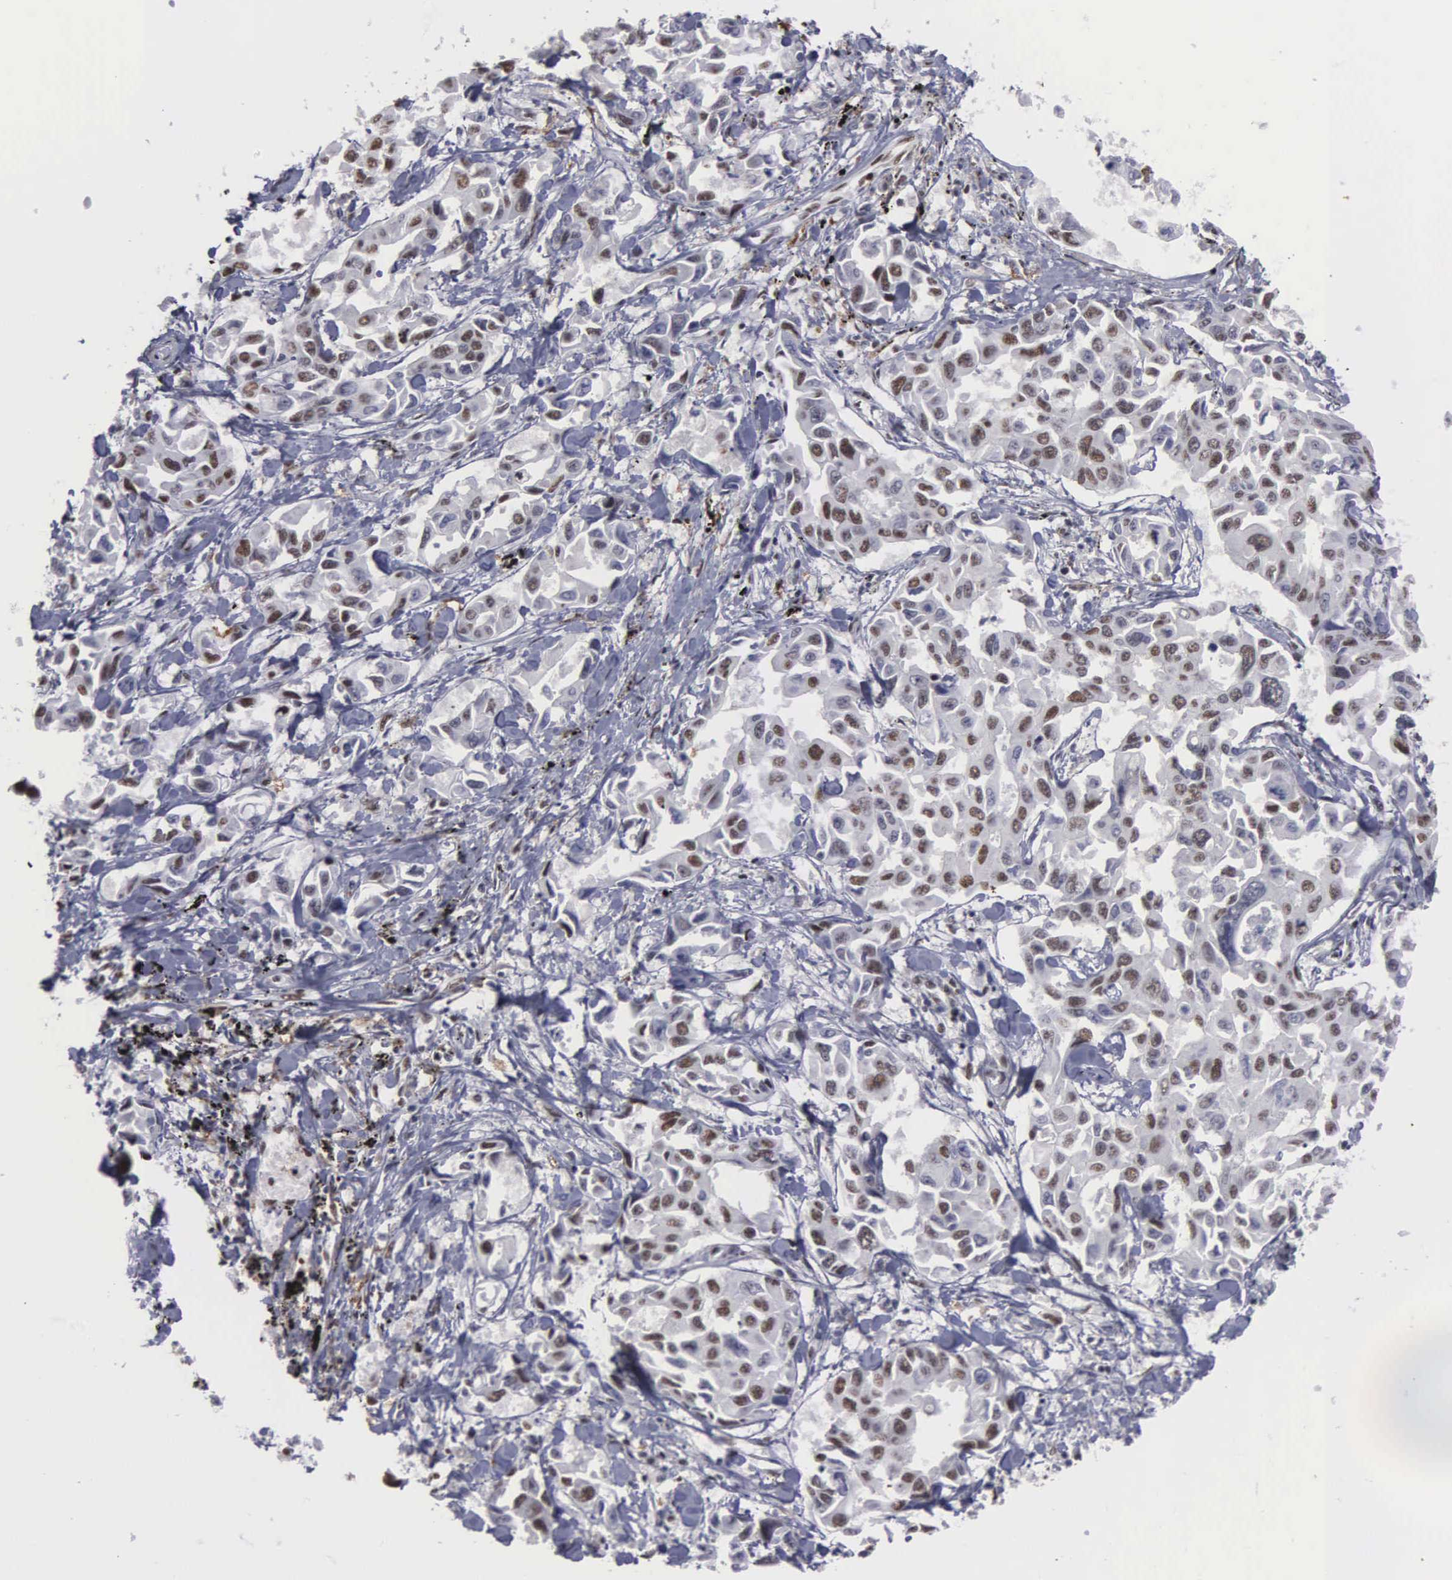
{"staining": {"intensity": "weak", "quantity": "25%-75%", "location": "nuclear"}, "tissue": "lung cancer", "cell_type": "Tumor cells", "image_type": "cancer", "snomed": [{"axis": "morphology", "description": "Adenocarcinoma, NOS"}, {"axis": "topography", "description": "Lung"}], "caption": "Immunohistochemical staining of lung adenocarcinoma displays low levels of weak nuclear protein positivity in approximately 25%-75% of tumor cells.", "gene": "KIAA0586", "patient": {"sex": "male", "age": 64}}